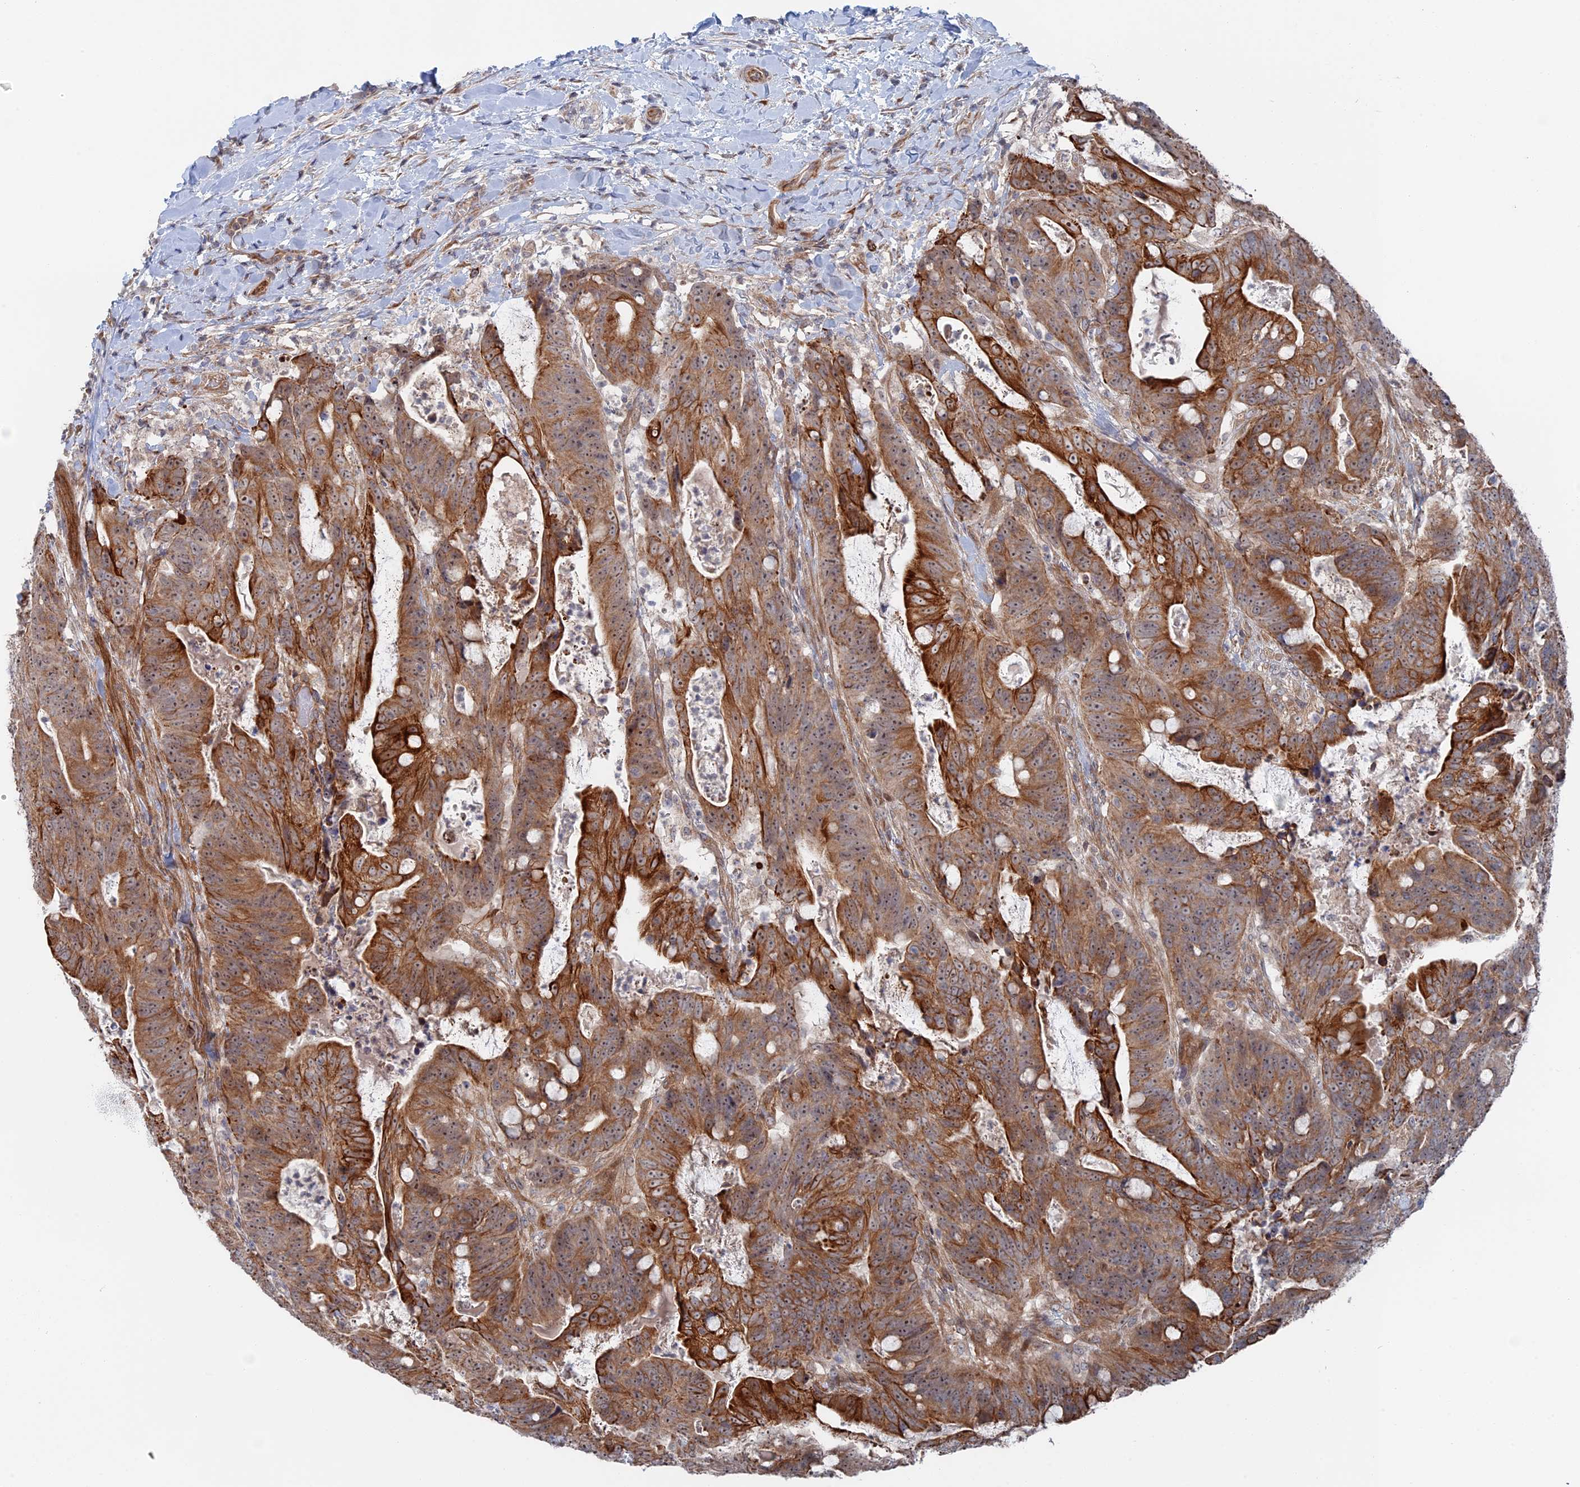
{"staining": {"intensity": "strong", "quantity": "25%-75%", "location": "cytoplasmic/membranous"}, "tissue": "colorectal cancer", "cell_type": "Tumor cells", "image_type": "cancer", "snomed": [{"axis": "morphology", "description": "Adenocarcinoma, NOS"}, {"axis": "topography", "description": "Colon"}], "caption": "High-power microscopy captured an immunohistochemistry (IHC) histopathology image of colorectal cancer, revealing strong cytoplasmic/membranous staining in approximately 25%-75% of tumor cells. Nuclei are stained in blue.", "gene": "IL7", "patient": {"sex": "female", "age": 82}}